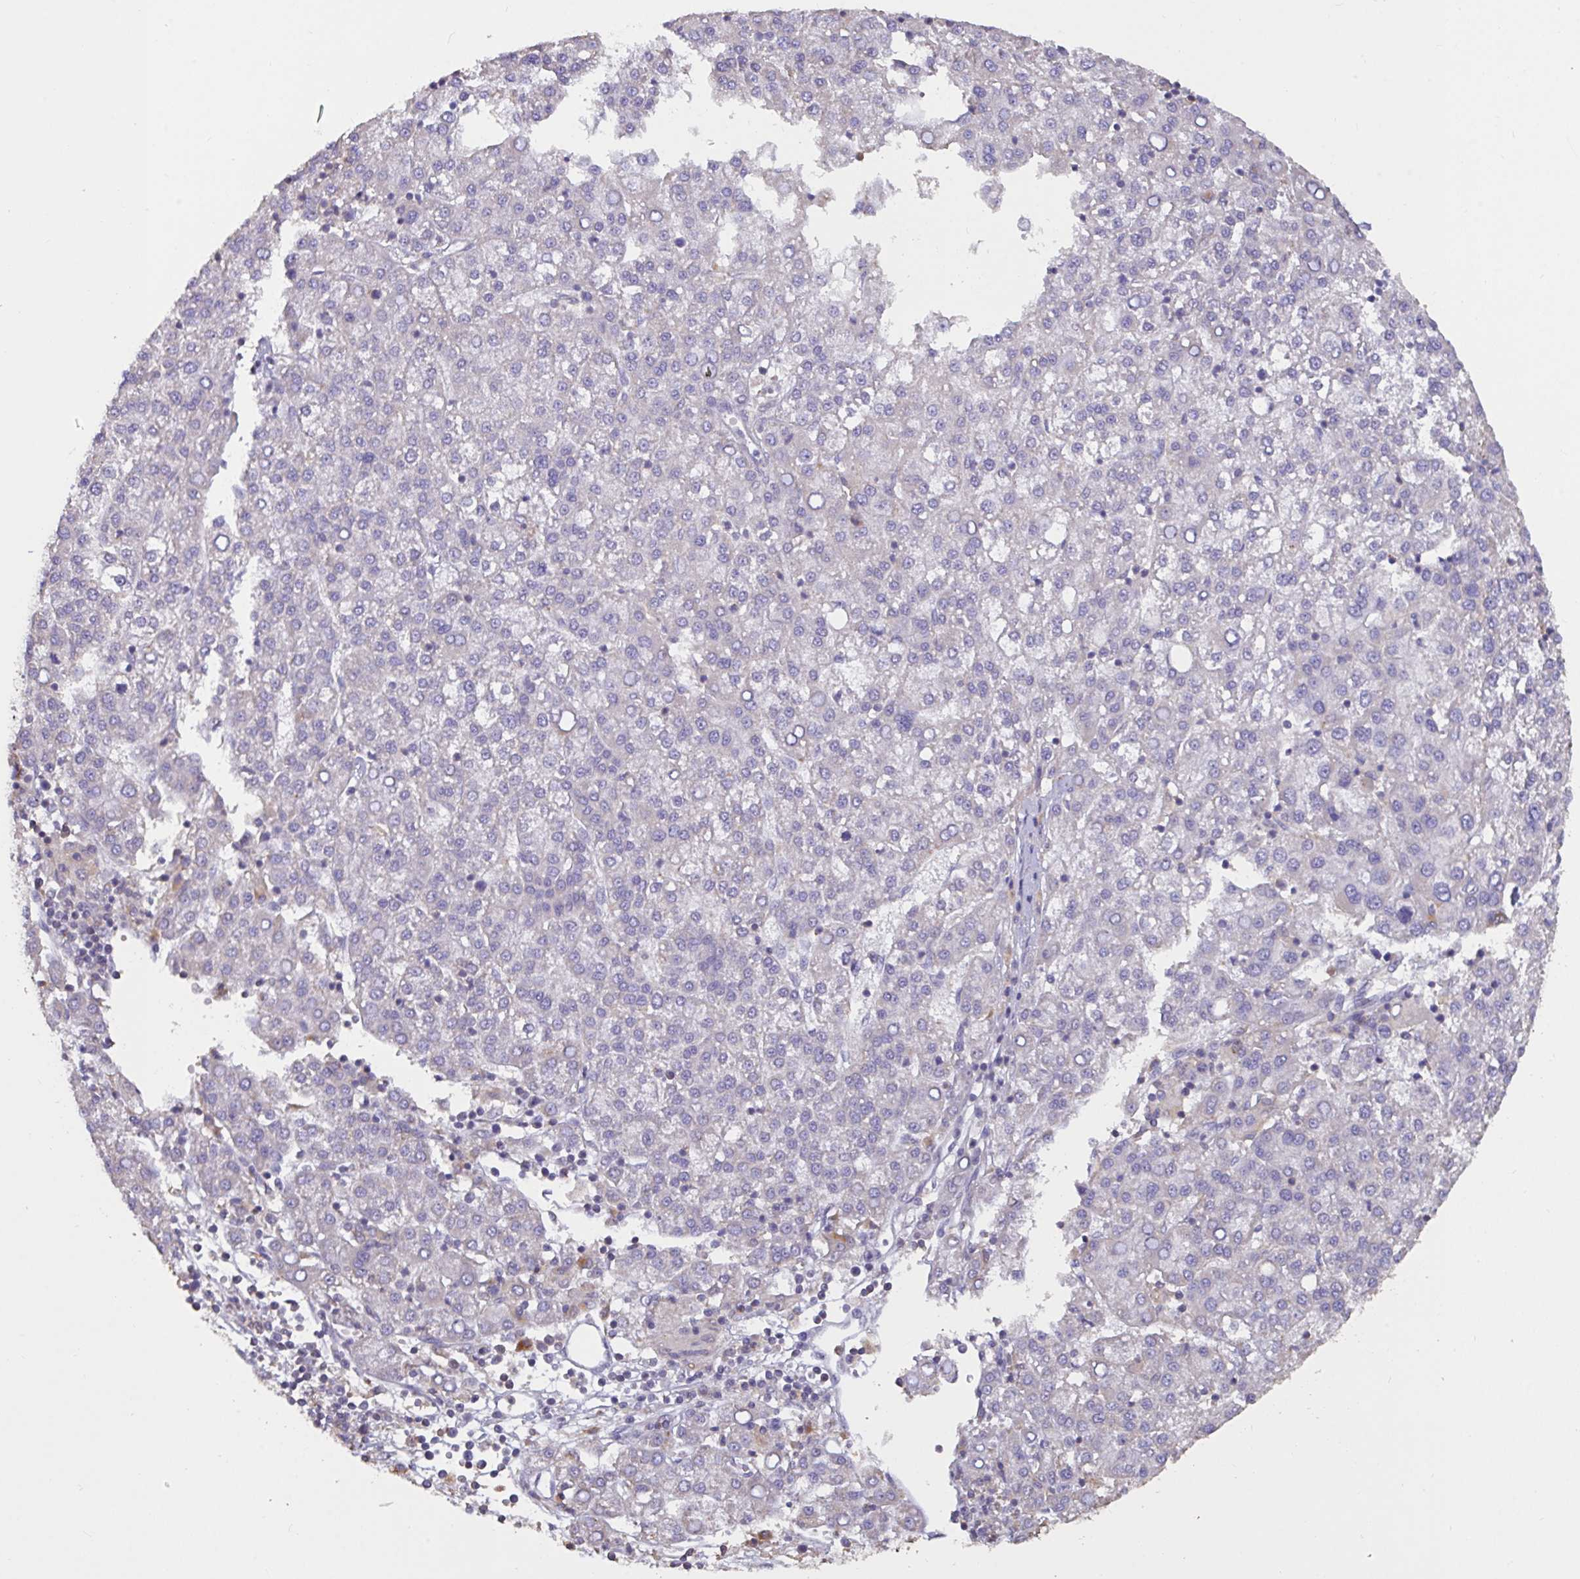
{"staining": {"intensity": "negative", "quantity": "none", "location": "none"}, "tissue": "liver cancer", "cell_type": "Tumor cells", "image_type": "cancer", "snomed": [{"axis": "morphology", "description": "Carcinoma, Hepatocellular, NOS"}, {"axis": "topography", "description": "Liver"}], "caption": "Immunohistochemical staining of human liver hepatocellular carcinoma exhibits no significant positivity in tumor cells.", "gene": "DDX39A", "patient": {"sex": "female", "age": 58}}